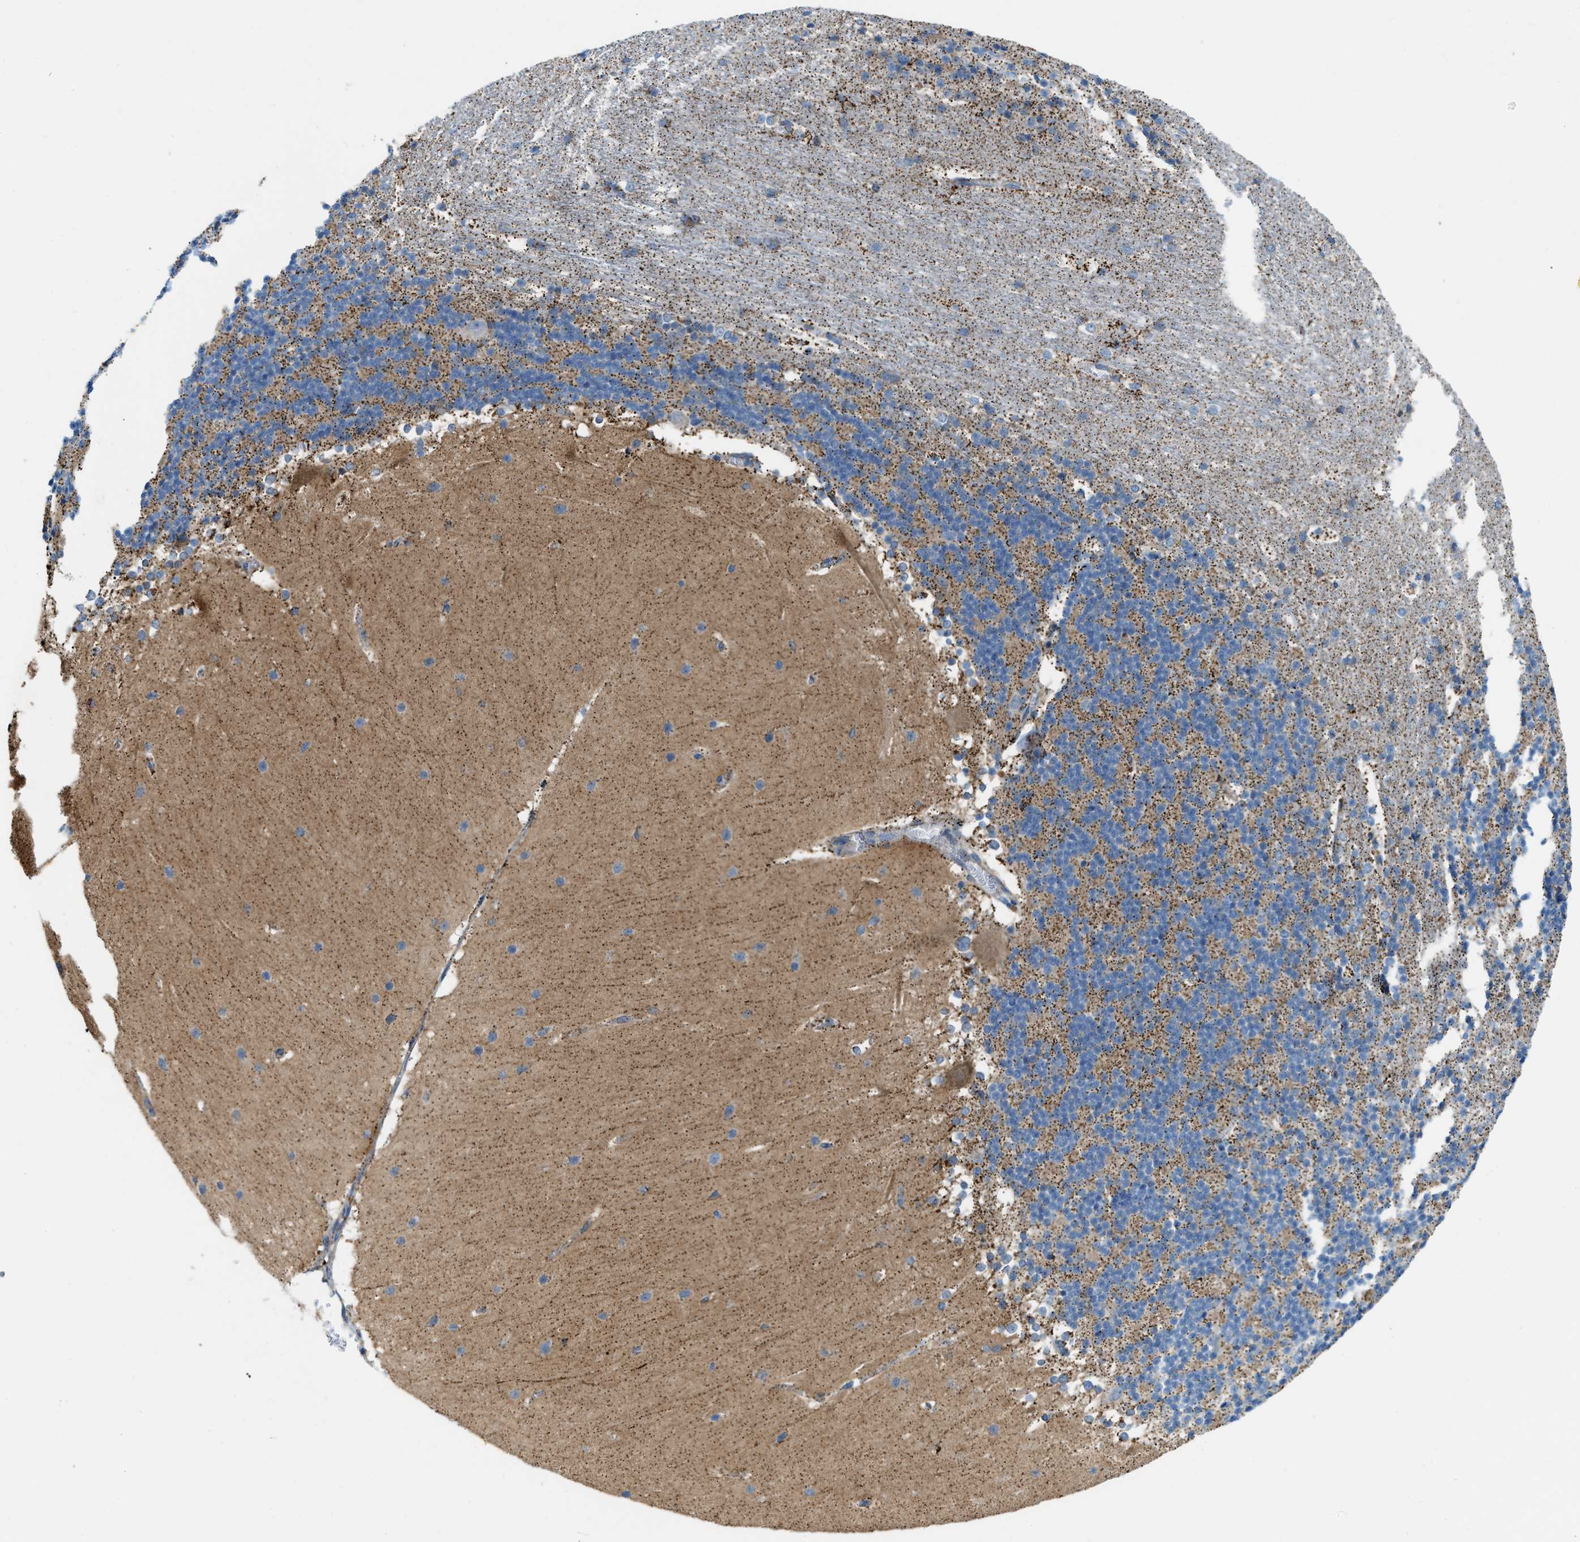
{"staining": {"intensity": "moderate", "quantity": ">75%", "location": "cytoplasmic/membranous"}, "tissue": "cerebellum", "cell_type": "Cells in granular layer", "image_type": "normal", "snomed": [{"axis": "morphology", "description": "Normal tissue, NOS"}, {"axis": "topography", "description": "Cerebellum"}], "caption": "Protein staining of normal cerebellum shows moderate cytoplasmic/membranous staining in approximately >75% of cells in granular layer. Nuclei are stained in blue.", "gene": "JADE1", "patient": {"sex": "female", "age": 19}}